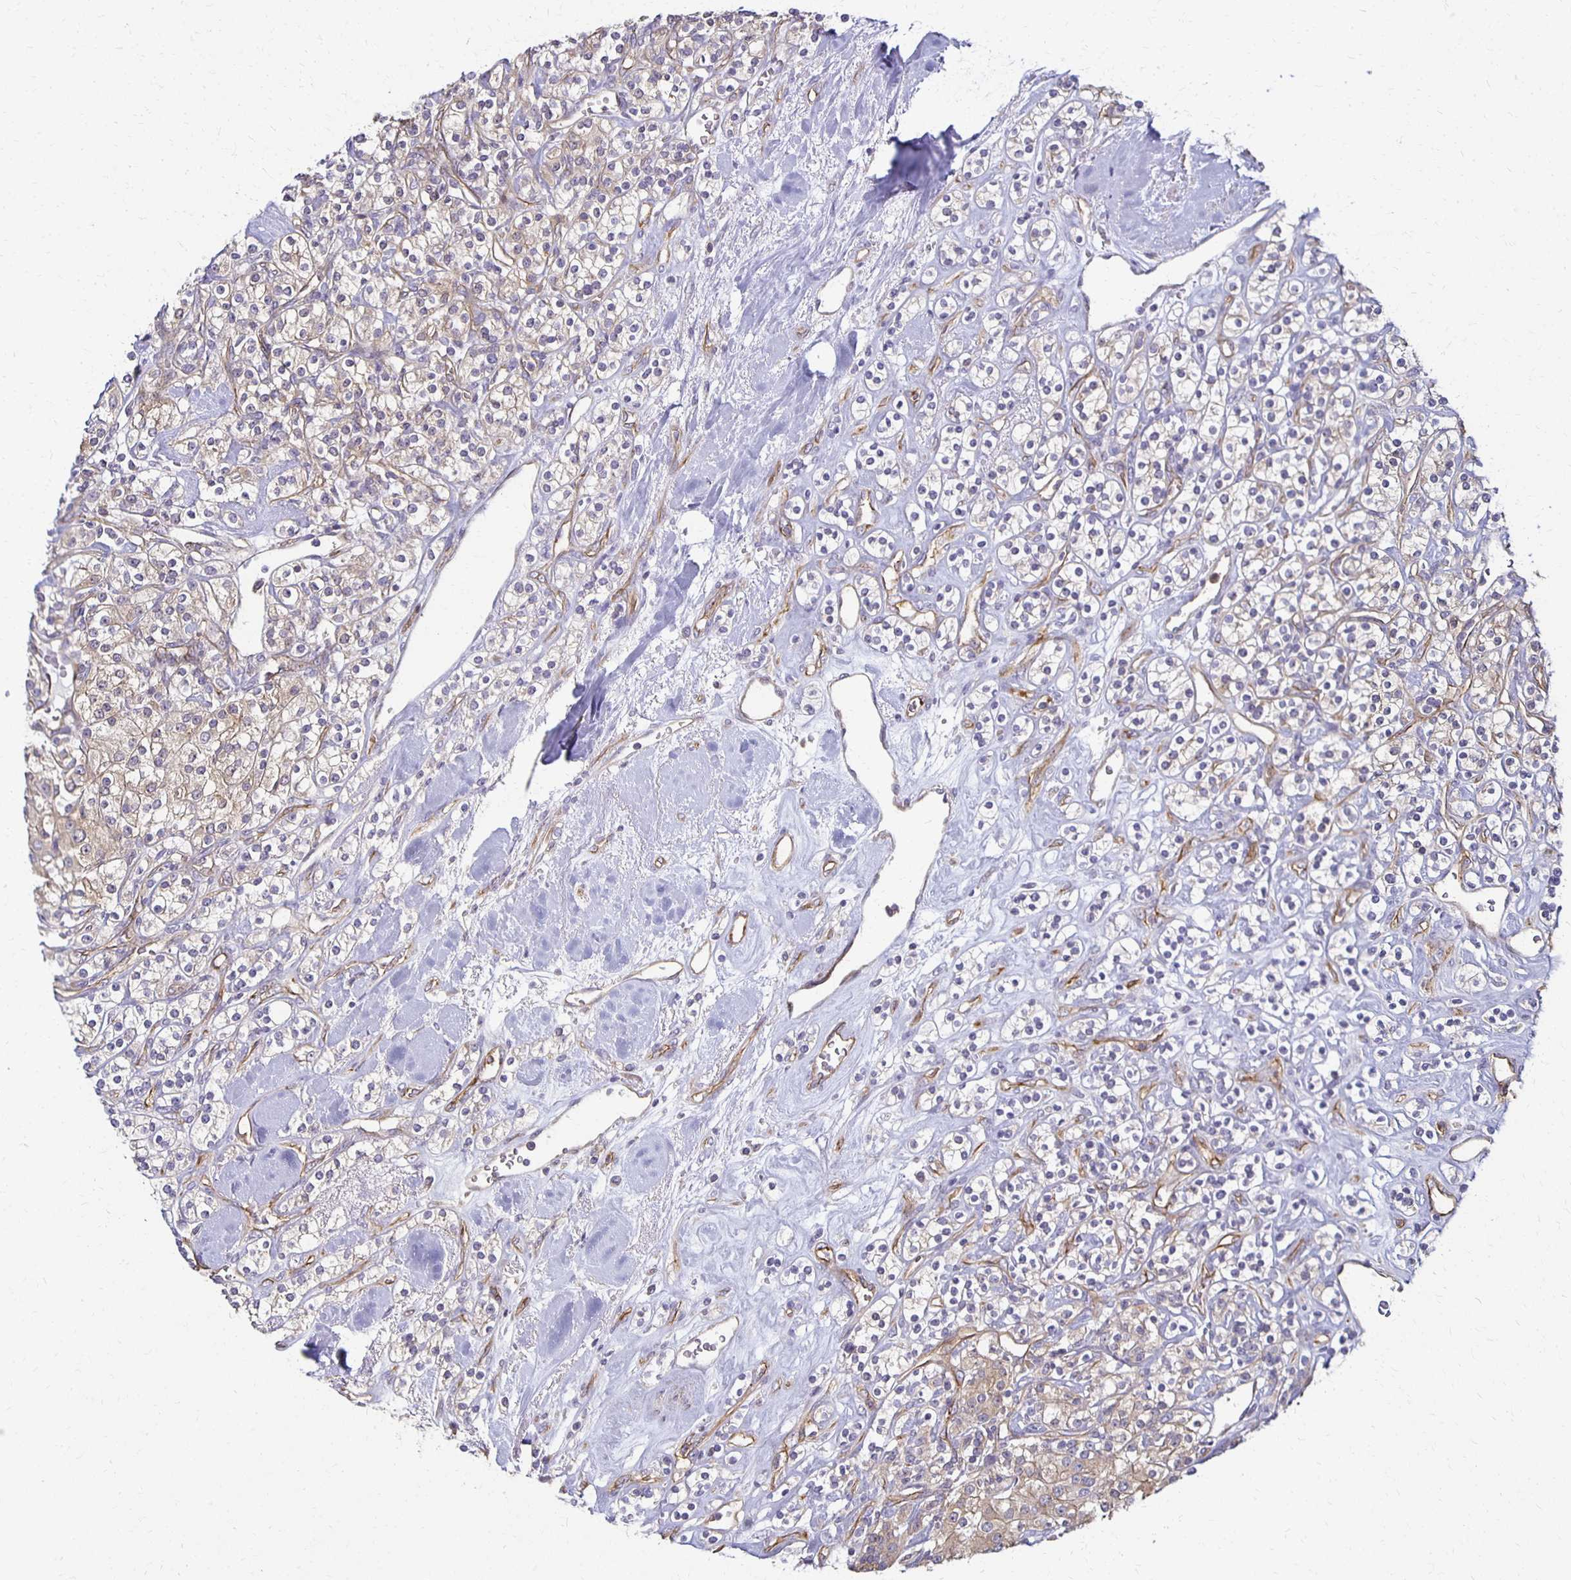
{"staining": {"intensity": "weak", "quantity": "25%-75%", "location": "cytoplasmic/membranous"}, "tissue": "renal cancer", "cell_type": "Tumor cells", "image_type": "cancer", "snomed": [{"axis": "morphology", "description": "Adenocarcinoma, NOS"}, {"axis": "topography", "description": "Kidney"}], "caption": "The photomicrograph shows a brown stain indicating the presence of a protein in the cytoplasmic/membranous of tumor cells in adenocarcinoma (renal).", "gene": "GPX4", "patient": {"sex": "male", "age": 77}}